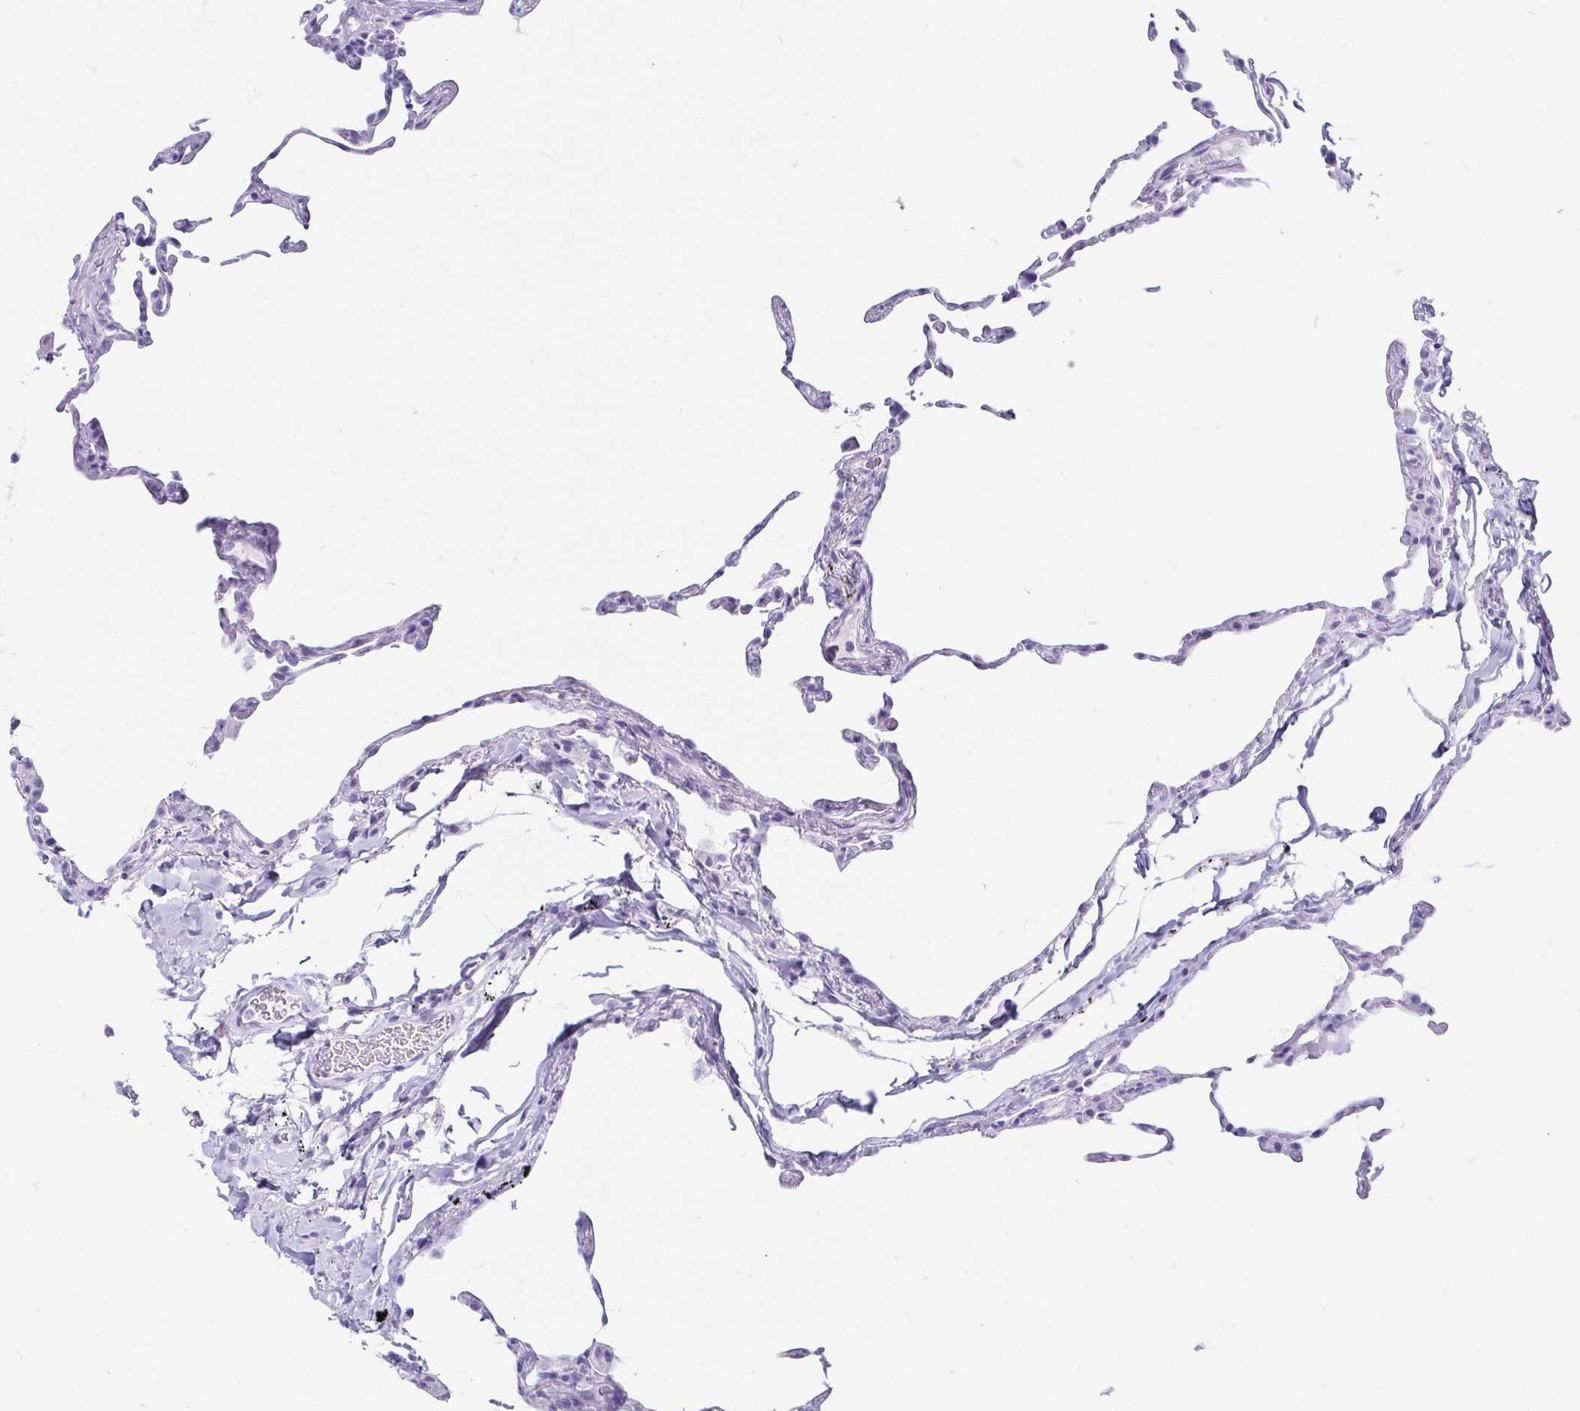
{"staining": {"intensity": "negative", "quantity": "none", "location": "none"}, "tissue": "lung", "cell_type": "Alveolar cells", "image_type": "normal", "snomed": [{"axis": "morphology", "description": "Normal tissue, NOS"}, {"axis": "topography", "description": "Lung"}], "caption": "Immunohistochemistry histopathology image of unremarkable lung stained for a protein (brown), which displays no expression in alveolar cells. (Brightfield microscopy of DAB immunohistochemistry at high magnification).", "gene": "CD164L2", "patient": {"sex": "female", "age": 57}}